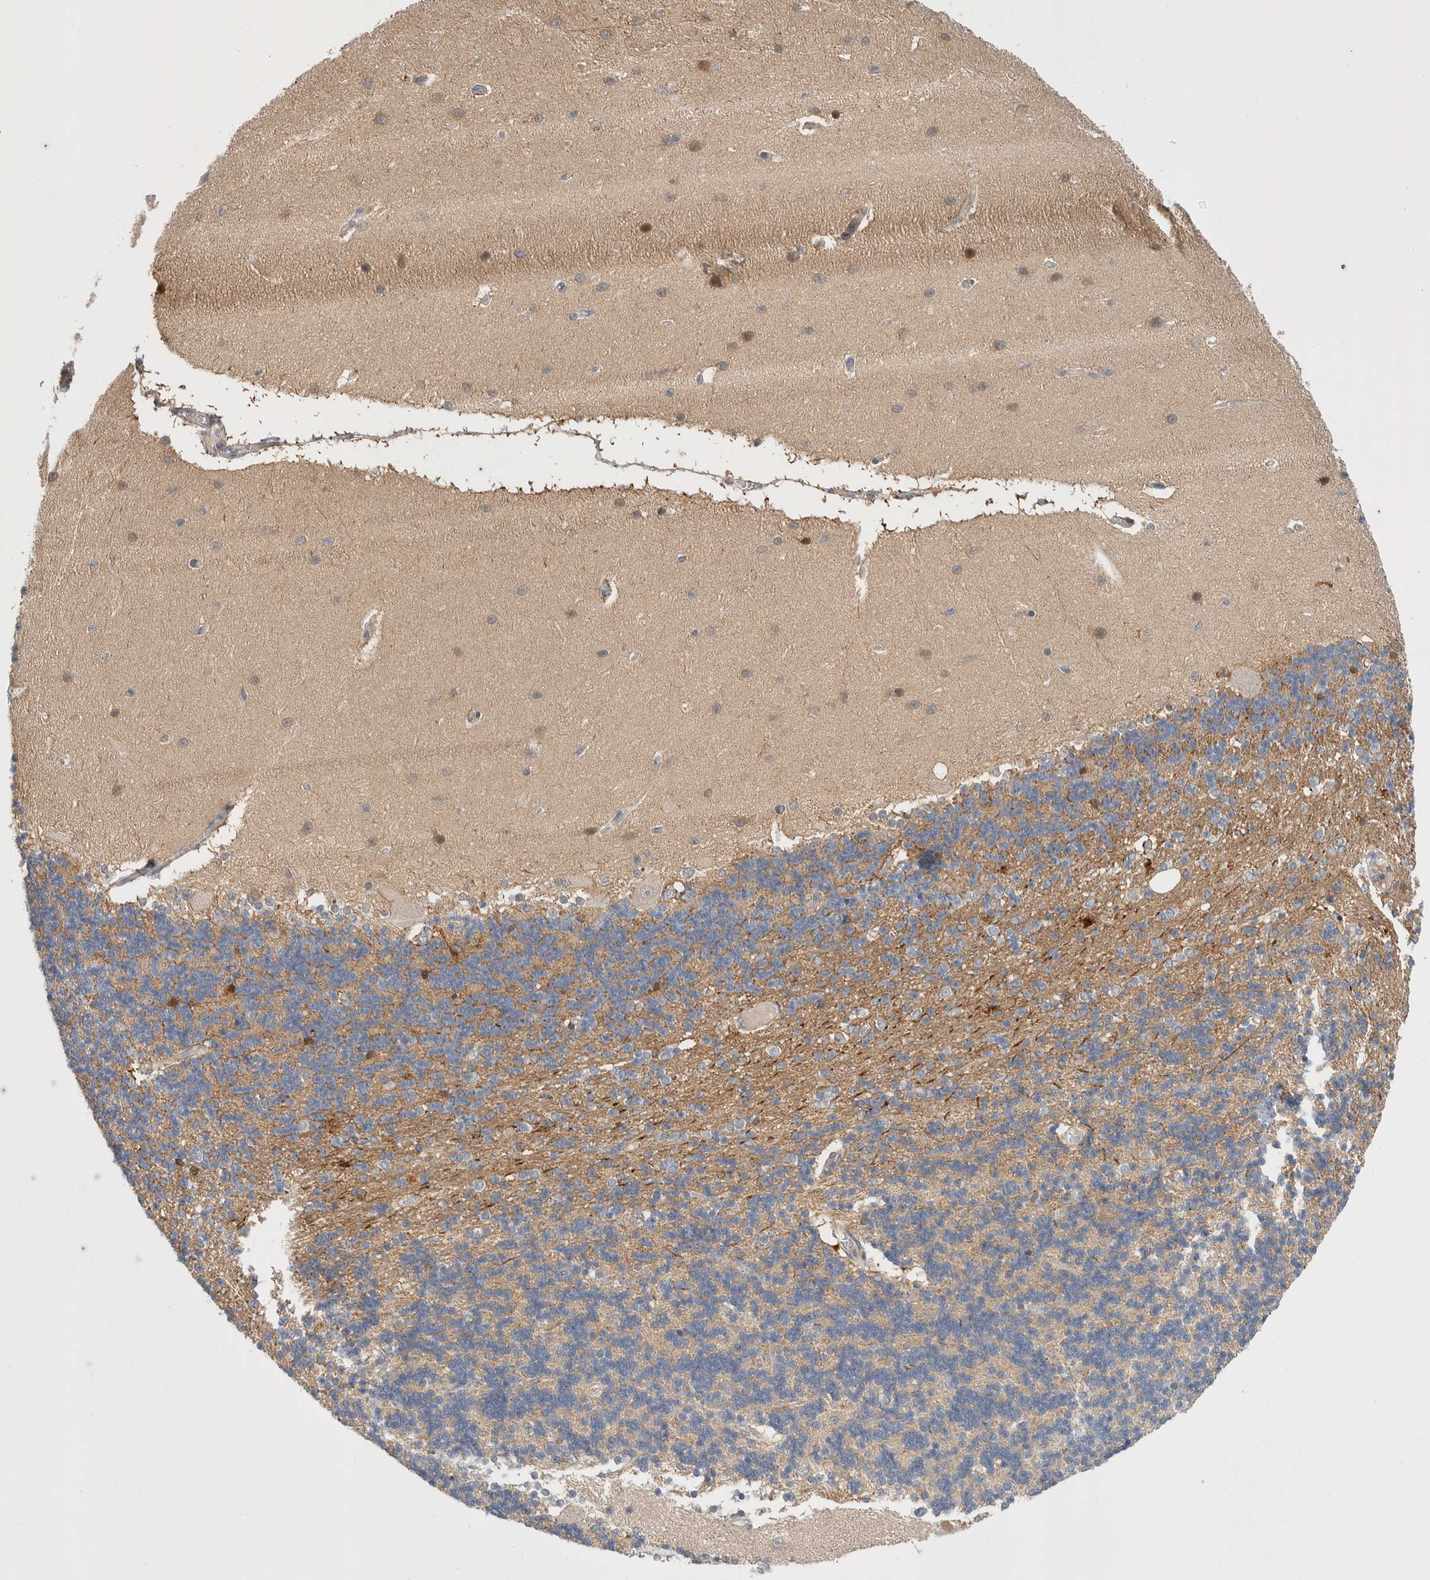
{"staining": {"intensity": "moderate", "quantity": "25%-75%", "location": "cytoplasmic/membranous"}, "tissue": "cerebellum", "cell_type": "Cells in granular layer", "image_type": "normal", "snomed": [{"axis": "morphology", "description": "Normal tissue, NOS"}, {"axis": "topography", "description": "Cerebellum"}], "caption": "High-power microscopy captured an immunohistochemistry (IHC) photomicrograph of unremarkable cerebellum, revealing moderate cytoplasmic/membranous expression in about 25%-75% of cells in granular layer. (DAB (3,3'-diaminobenzidine) = brown stain, brightfield microscopy at high magnification).", "gene": "ZNF862", "patient": {"sex": "female", "age": 54}}